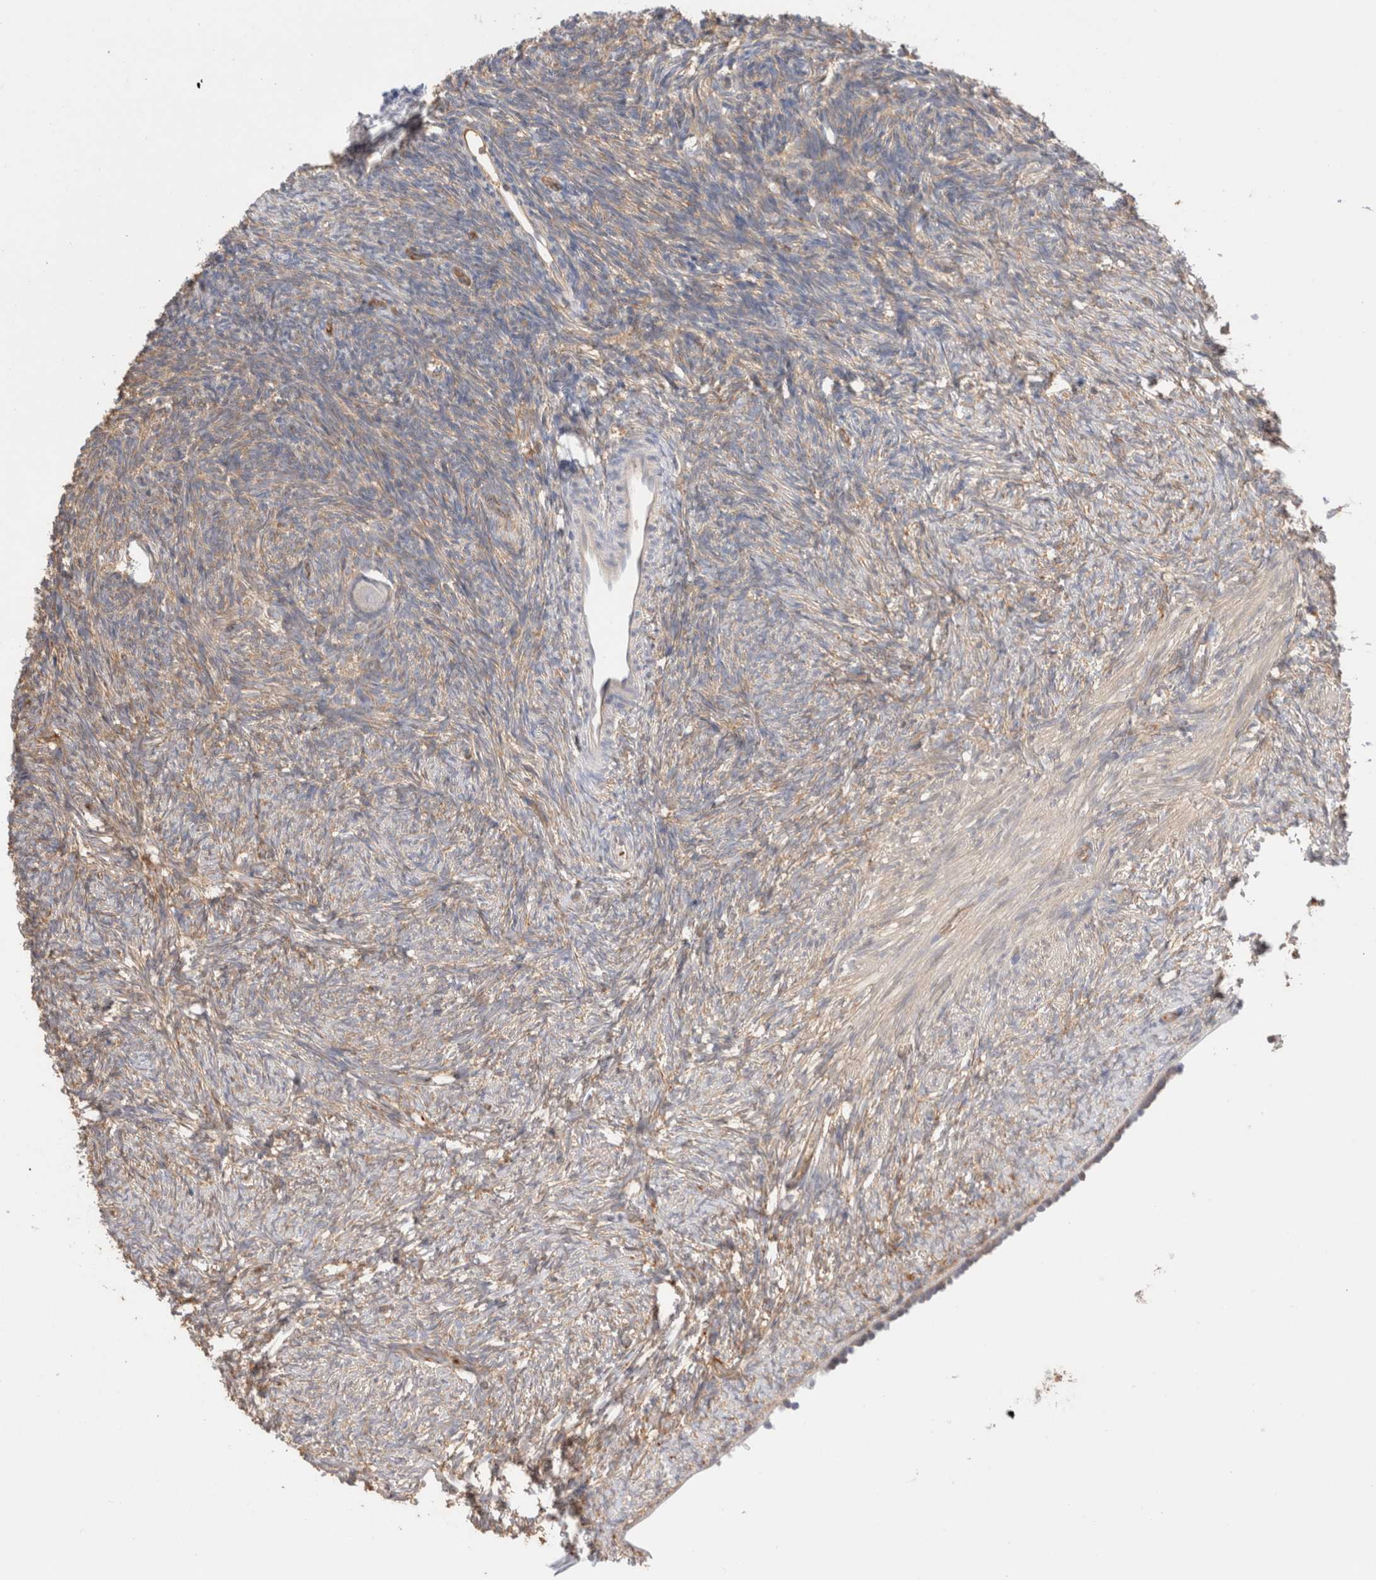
{"staining": {"intensity": "negative", "quantity": "none", "location": "none"}, "tissue": "ovary", "cell_type": "Follicle cells", "image_type": "normal", "snomed": [{"axis": "morphology", "description": "Normal tissue, NOS"}, {"axis": "topography", "description": "Ovary"}], "caption": "High power microscopy image of an IHC micrograph of benign ovary, revealing no significant positivity in follicle cells.", "gene": "CAPN2", "patient": {"sex": "female", "age": 34}}